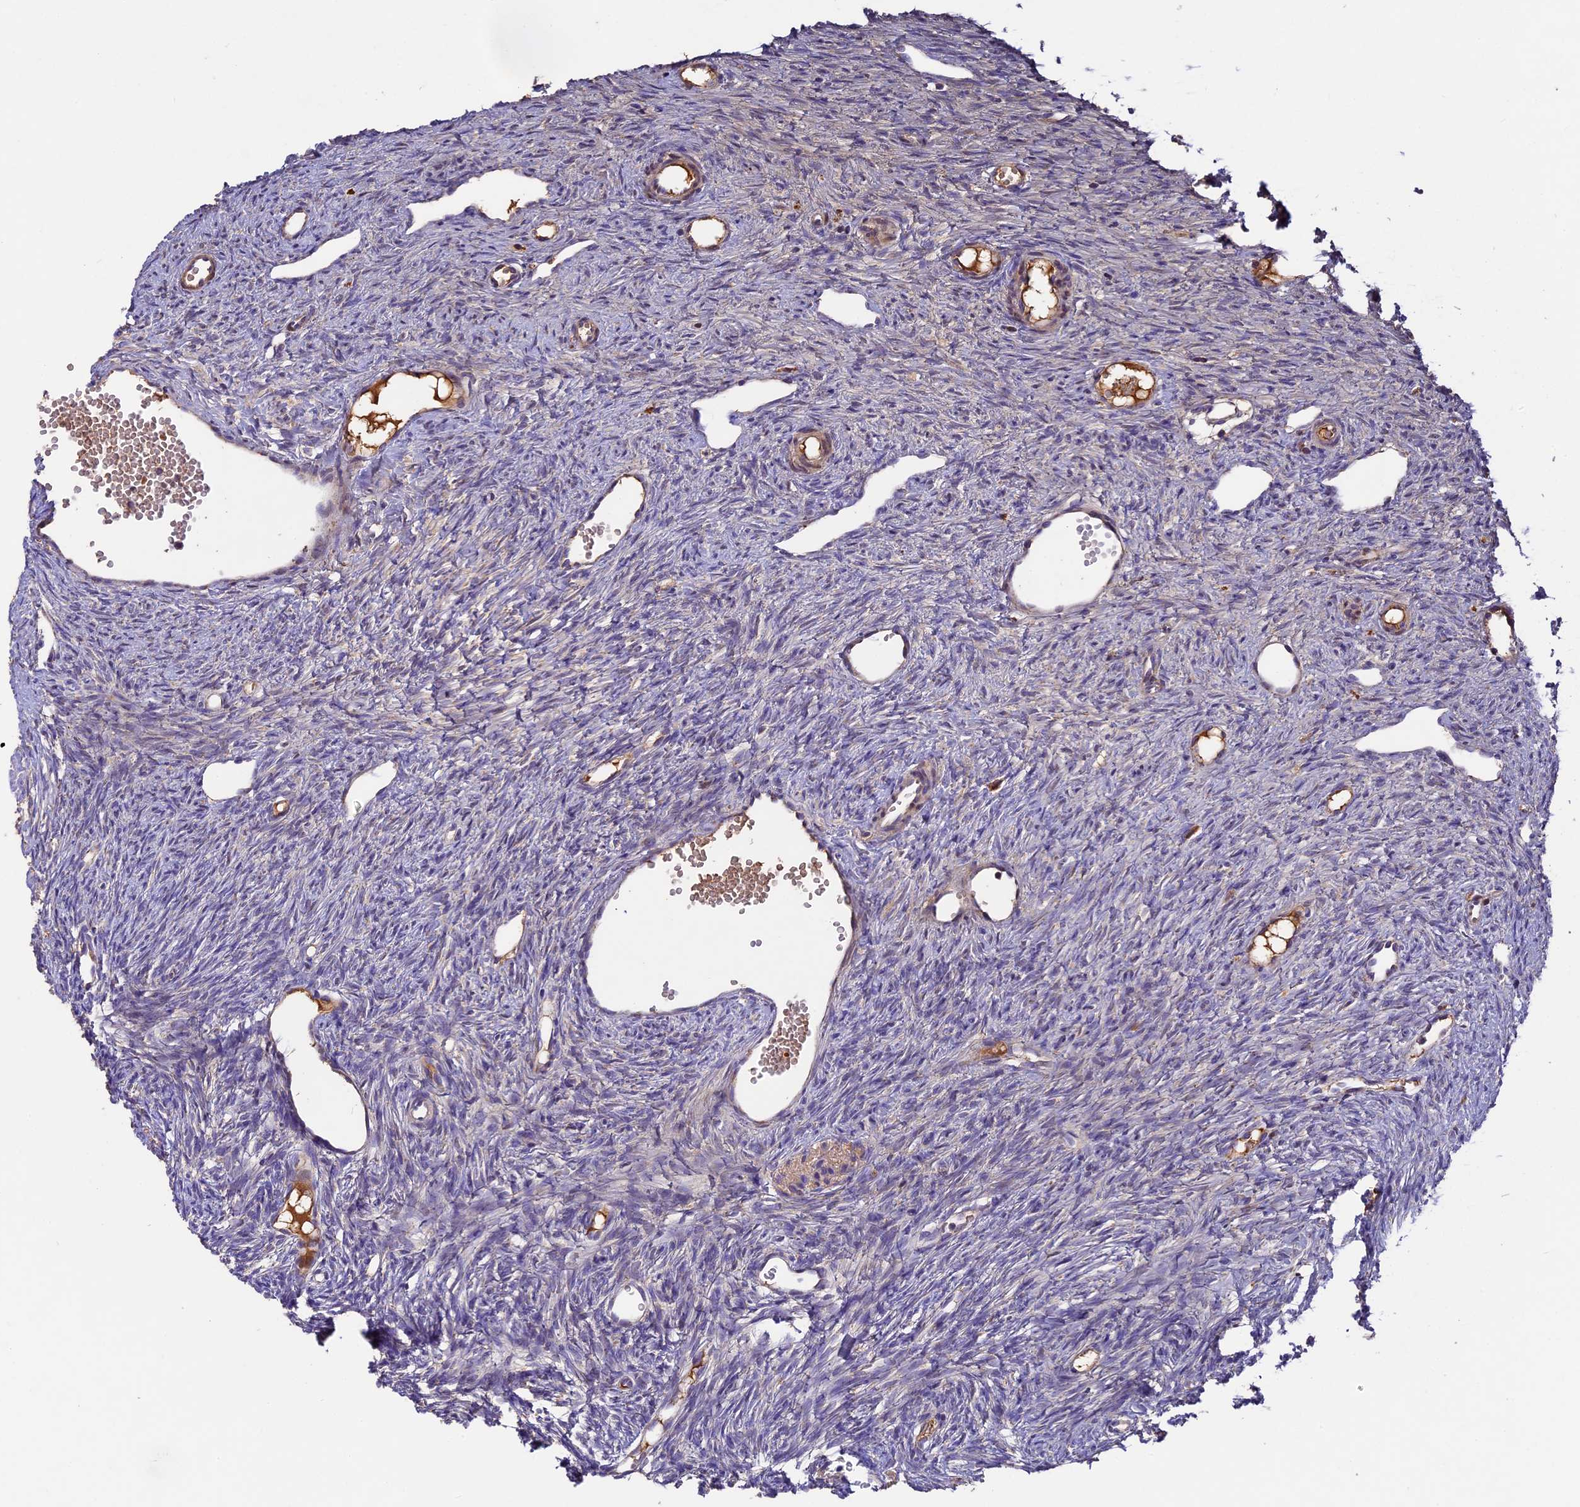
{"staining": {"intensity": "weak", "quantity": ">75%", "location": "cytoplasmic/membranous"}, "tissue": "ovary", "cell_type": "Follicle cells", "image_type": "normal", "snomed": [{"axis": "morphology", "description": "Normal tissue, NOS"}, {"axis": "topography", "description": "Ovary"}], "caption": "A brown stain shows weak cytoplasmic/membranous positivity of a protein in follicle cells of unremarkable human ovary. Using DAB (3,3'-diaminobenzidine) (brown) and hematoxylin (blue) stains, captured at high magnification using brightfield microscopy.", "gene": "OCEL1", "patient": {"sex": "female", "age": 51}}